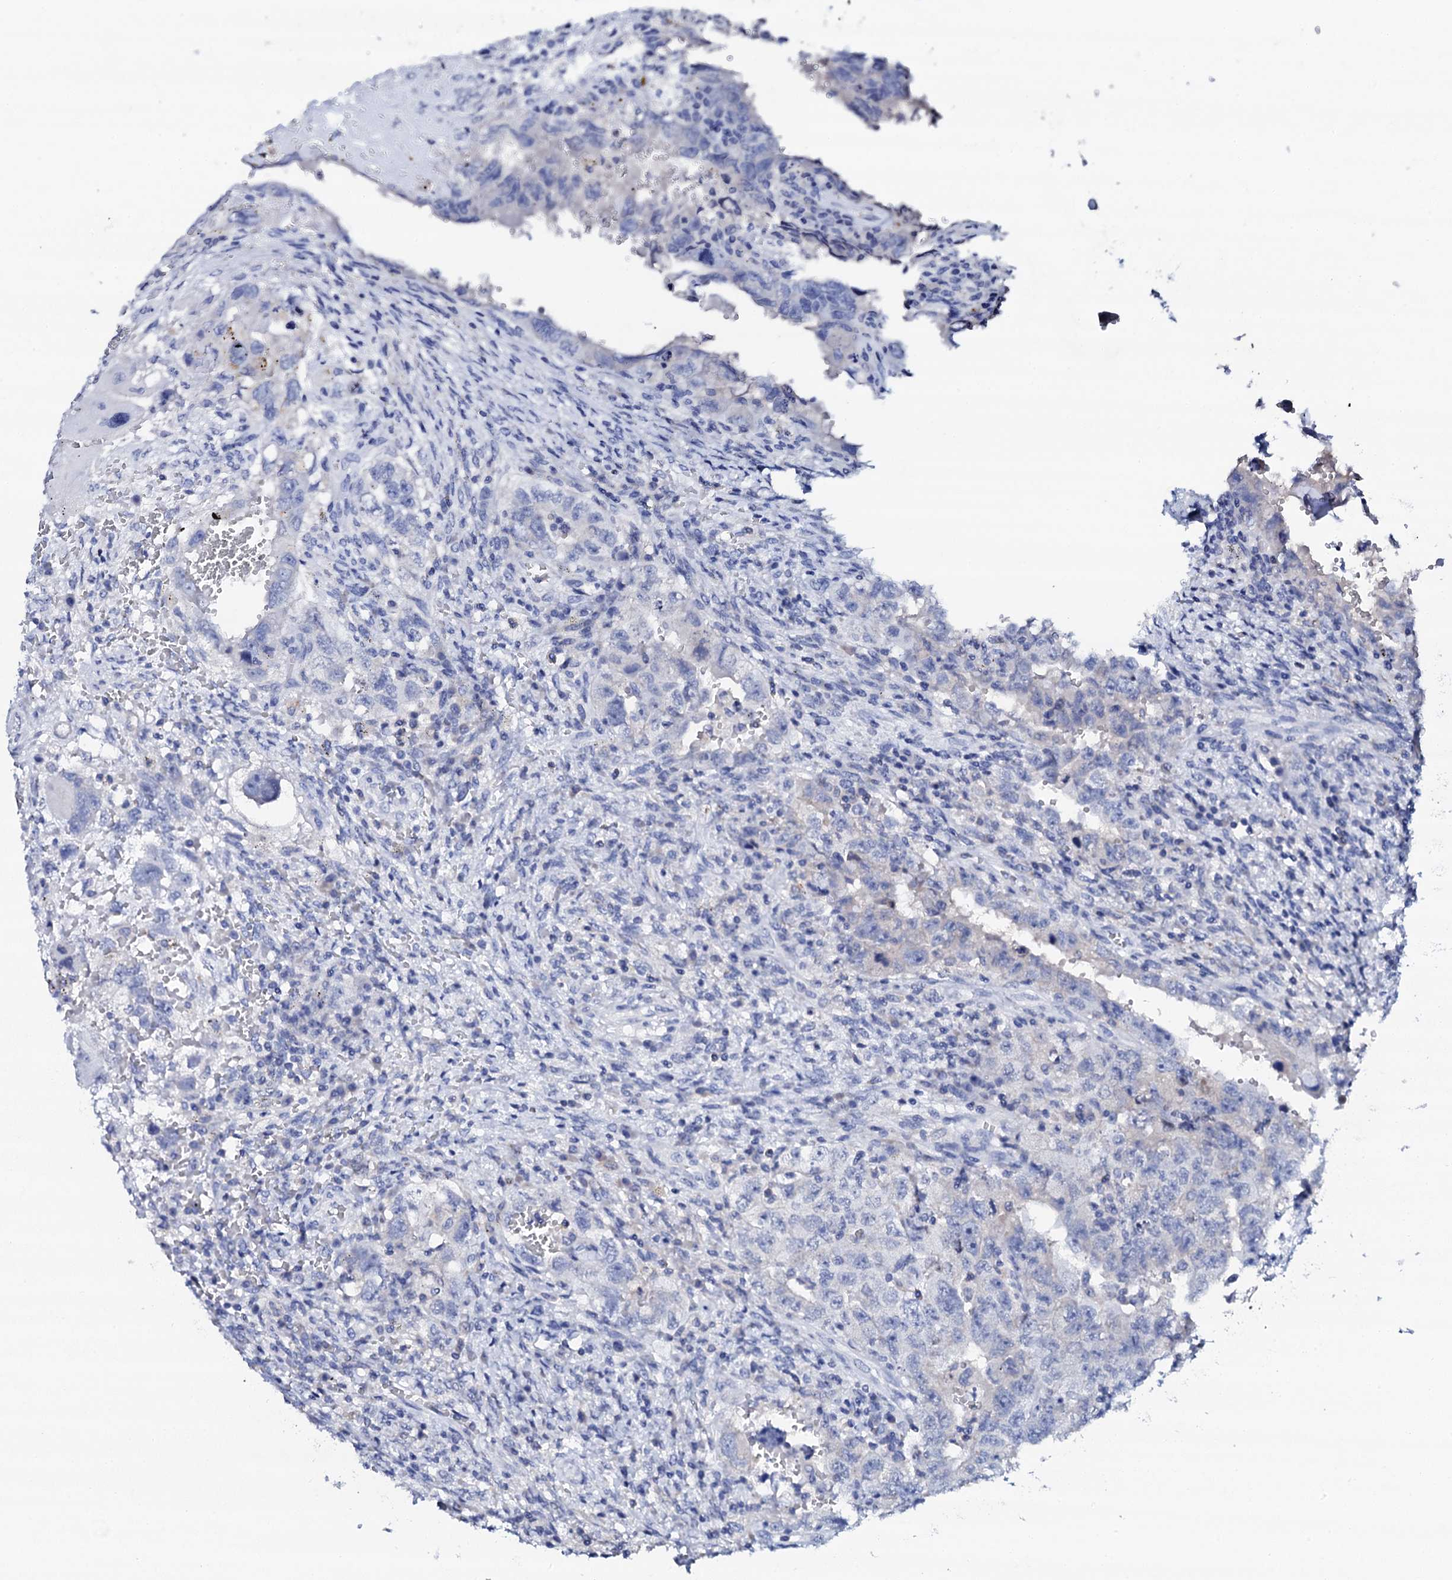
{"staining": {"intensity": "negative", "quantity": "none", "location": "none"}, "tissue": "testis cancer", "cell_type": "Tumor cells", "image_type": "cancer", "snomed": [{"axis": "morphology", "description": "Carcinoma, Embryonal, NOS"}, {"axis": "topography", "description": "Testis"}], "caption": "Tumor cells show no significant protein positivity in testis cancer (embryonal carcinoma).", "gene": "FBXL16", "patient": {"sex": "male", "age": 26}}